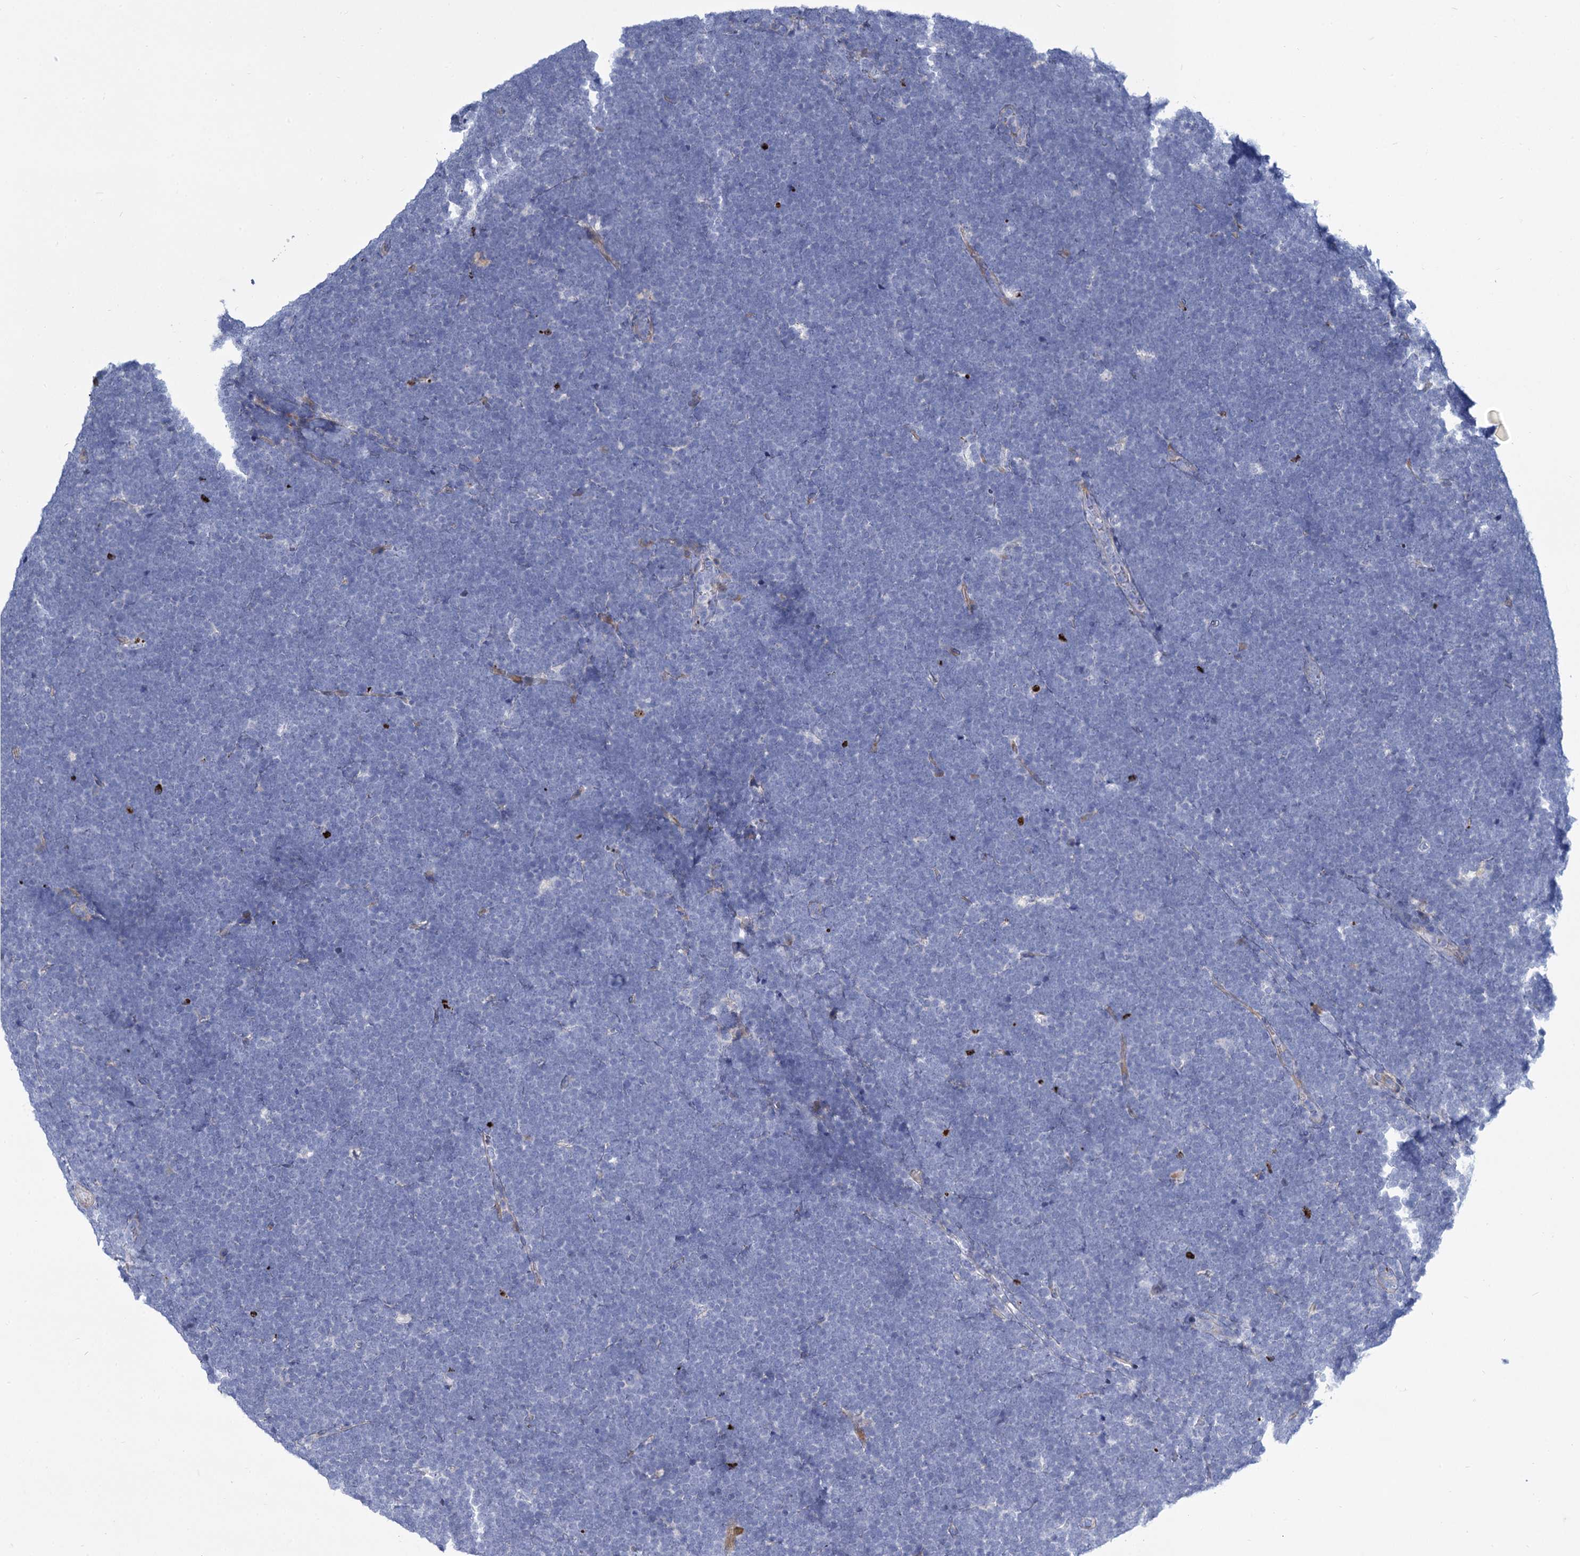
{"staining": {"intensity": "negative", "quantity": "none", "location": "none"}, "tissue": "lymphoma", "cell_type": "Tumor cells", "image_type": "cancer", "snomed": [{"axis": "morphology", "description": "Malignant lymphoma, non-Hodgkin's type, High grade"}, {"axis": "topography", "description": "Lymph node"}], "caption": "Immunohistochemistry (IHC) of human lymphoma shows no expression in tumor cells. Nuclei are stained in blue.", "gene": "TRIM77", "patient": {"sex": "male", "age": 13}}